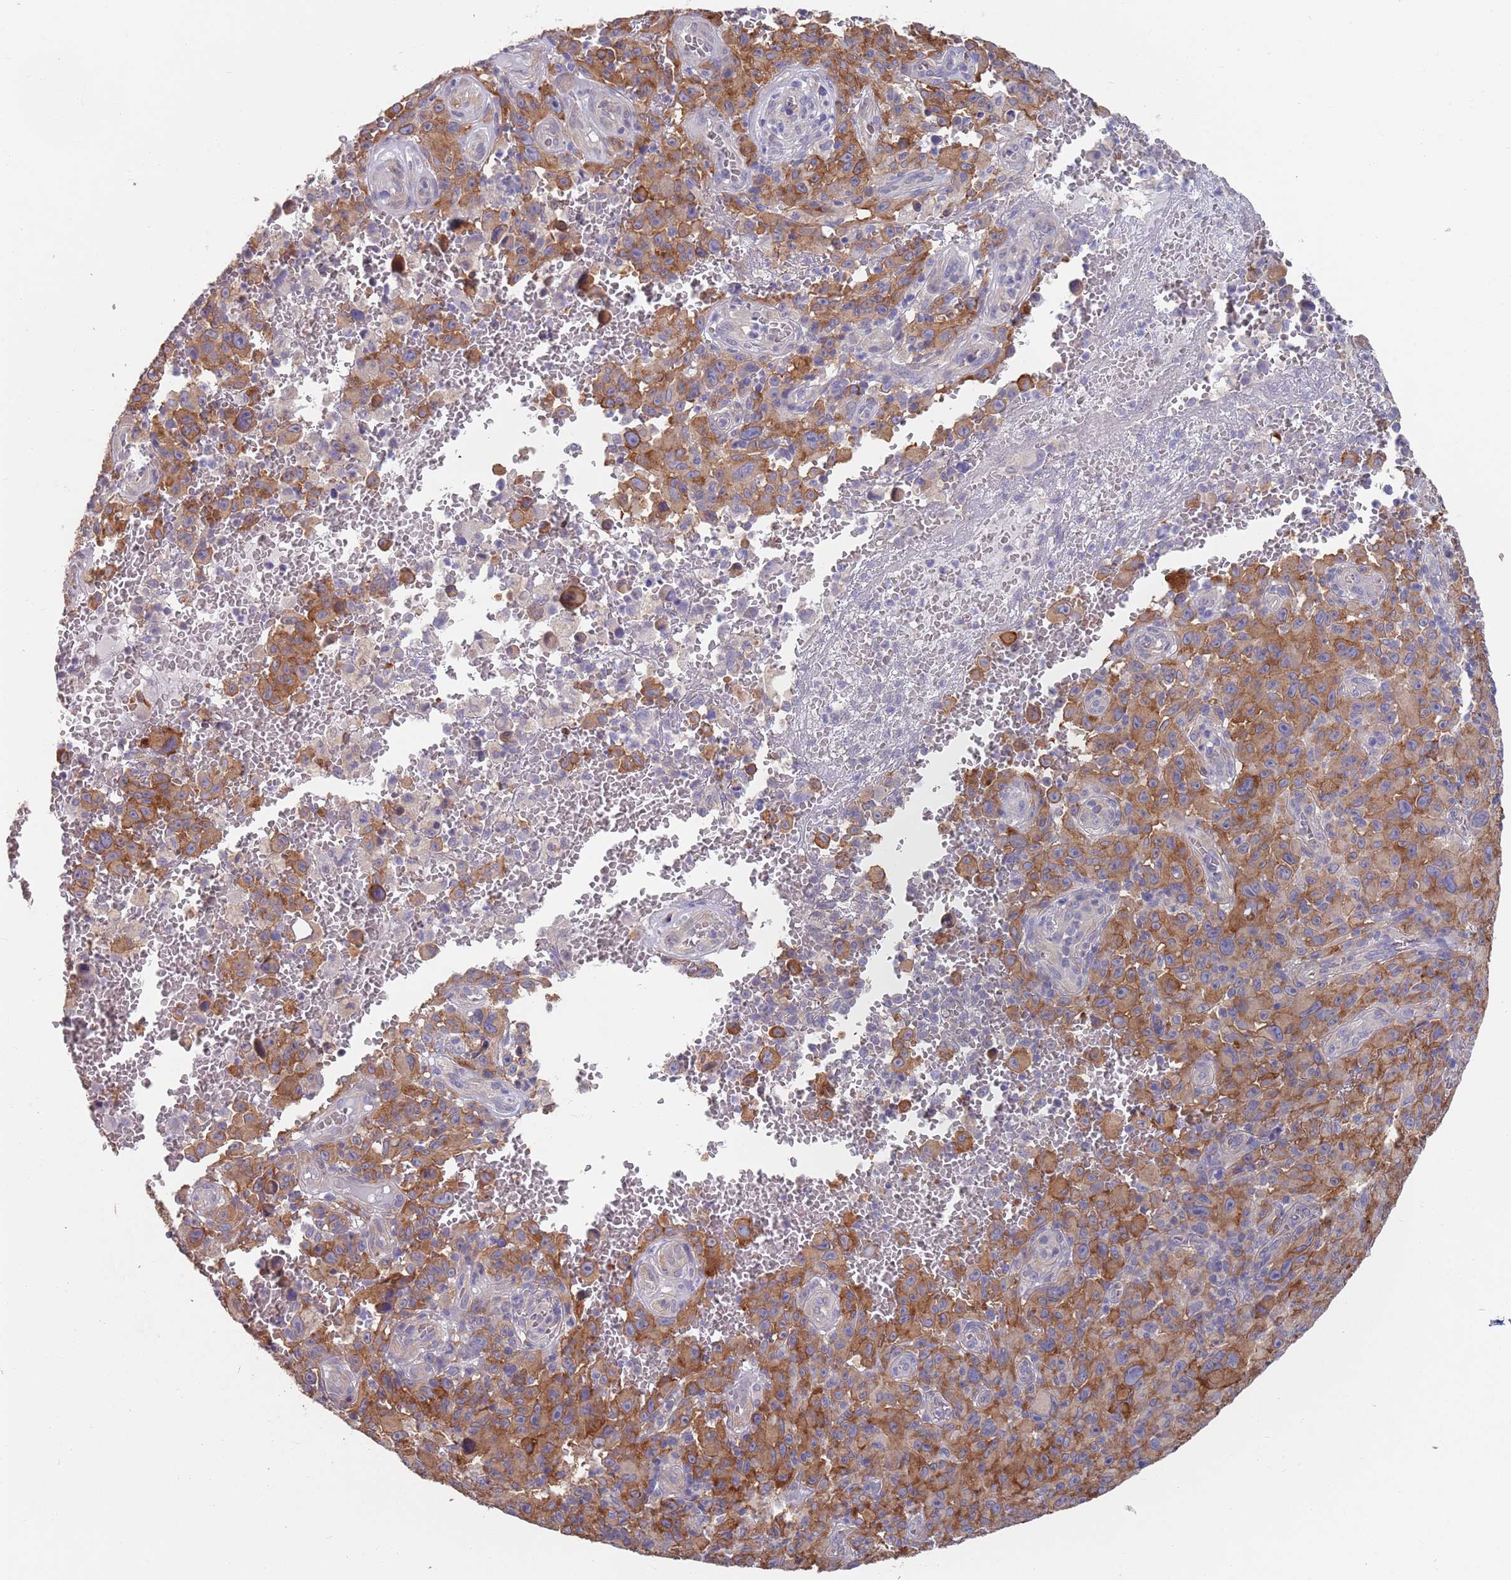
{"staining": {"intensity": "moderate", "quantity": ">75%", "location": "cytoplasmic/membranous"}, "tissue": "melanoma", "cell_type": "Tumor cells", "image_type": "cancer", "snomed": [{"axis": "morphology", "description": "Malignant melanoma, NOS"}, {"axis": "topography", "description": "Skin"}], "caption": "Immunohistochemical staining of malignant melanoma reveals medium levels of moderate cytoplasmic/membranous protein staining in about >75% of tumor cells. (DAB = brown stain, brightfield microscopy at high magnification).", "gene": "ANK2", "patient": {"sex": "female", "age": 82}}